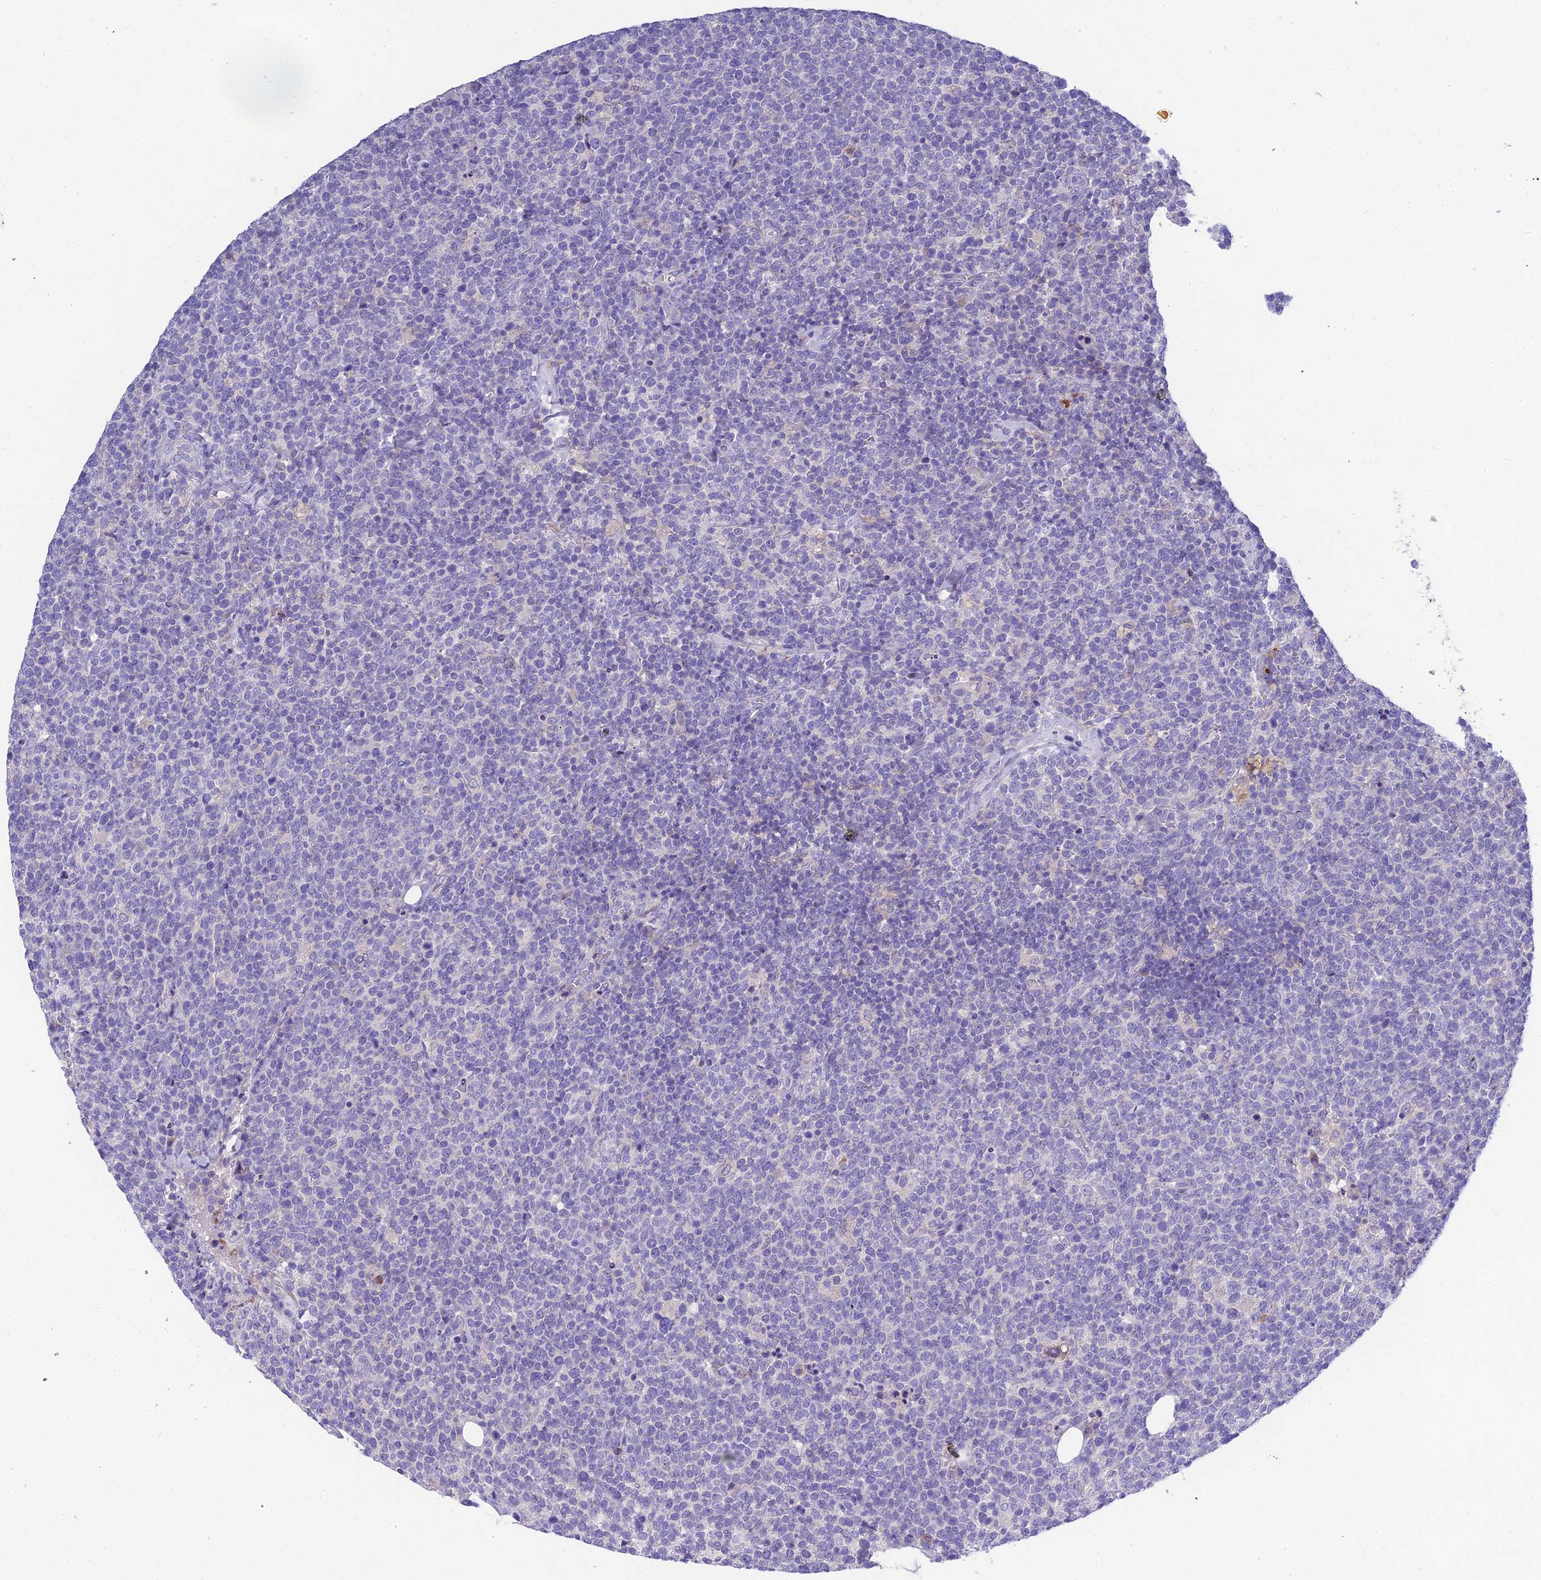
{"staining": {"intensity": "negative", "quantity": "none", "location": "none"}, "tissue": "lymphoma", "cell_type": "Tumor cells", "image_type": "cancer", "snomed": [{"axis": "morphology", "description": "Malignant lymphoma, non-Hodgkin's type, High grade"}, {"axis": "topography", "description": "Lymph node"}], "caption": "Immunohistochemical staining of human lymphoma displays no significant staining in tumor cells.", "gene": "KIAA0408", "patient": {"sex": "male", "age": 61}}